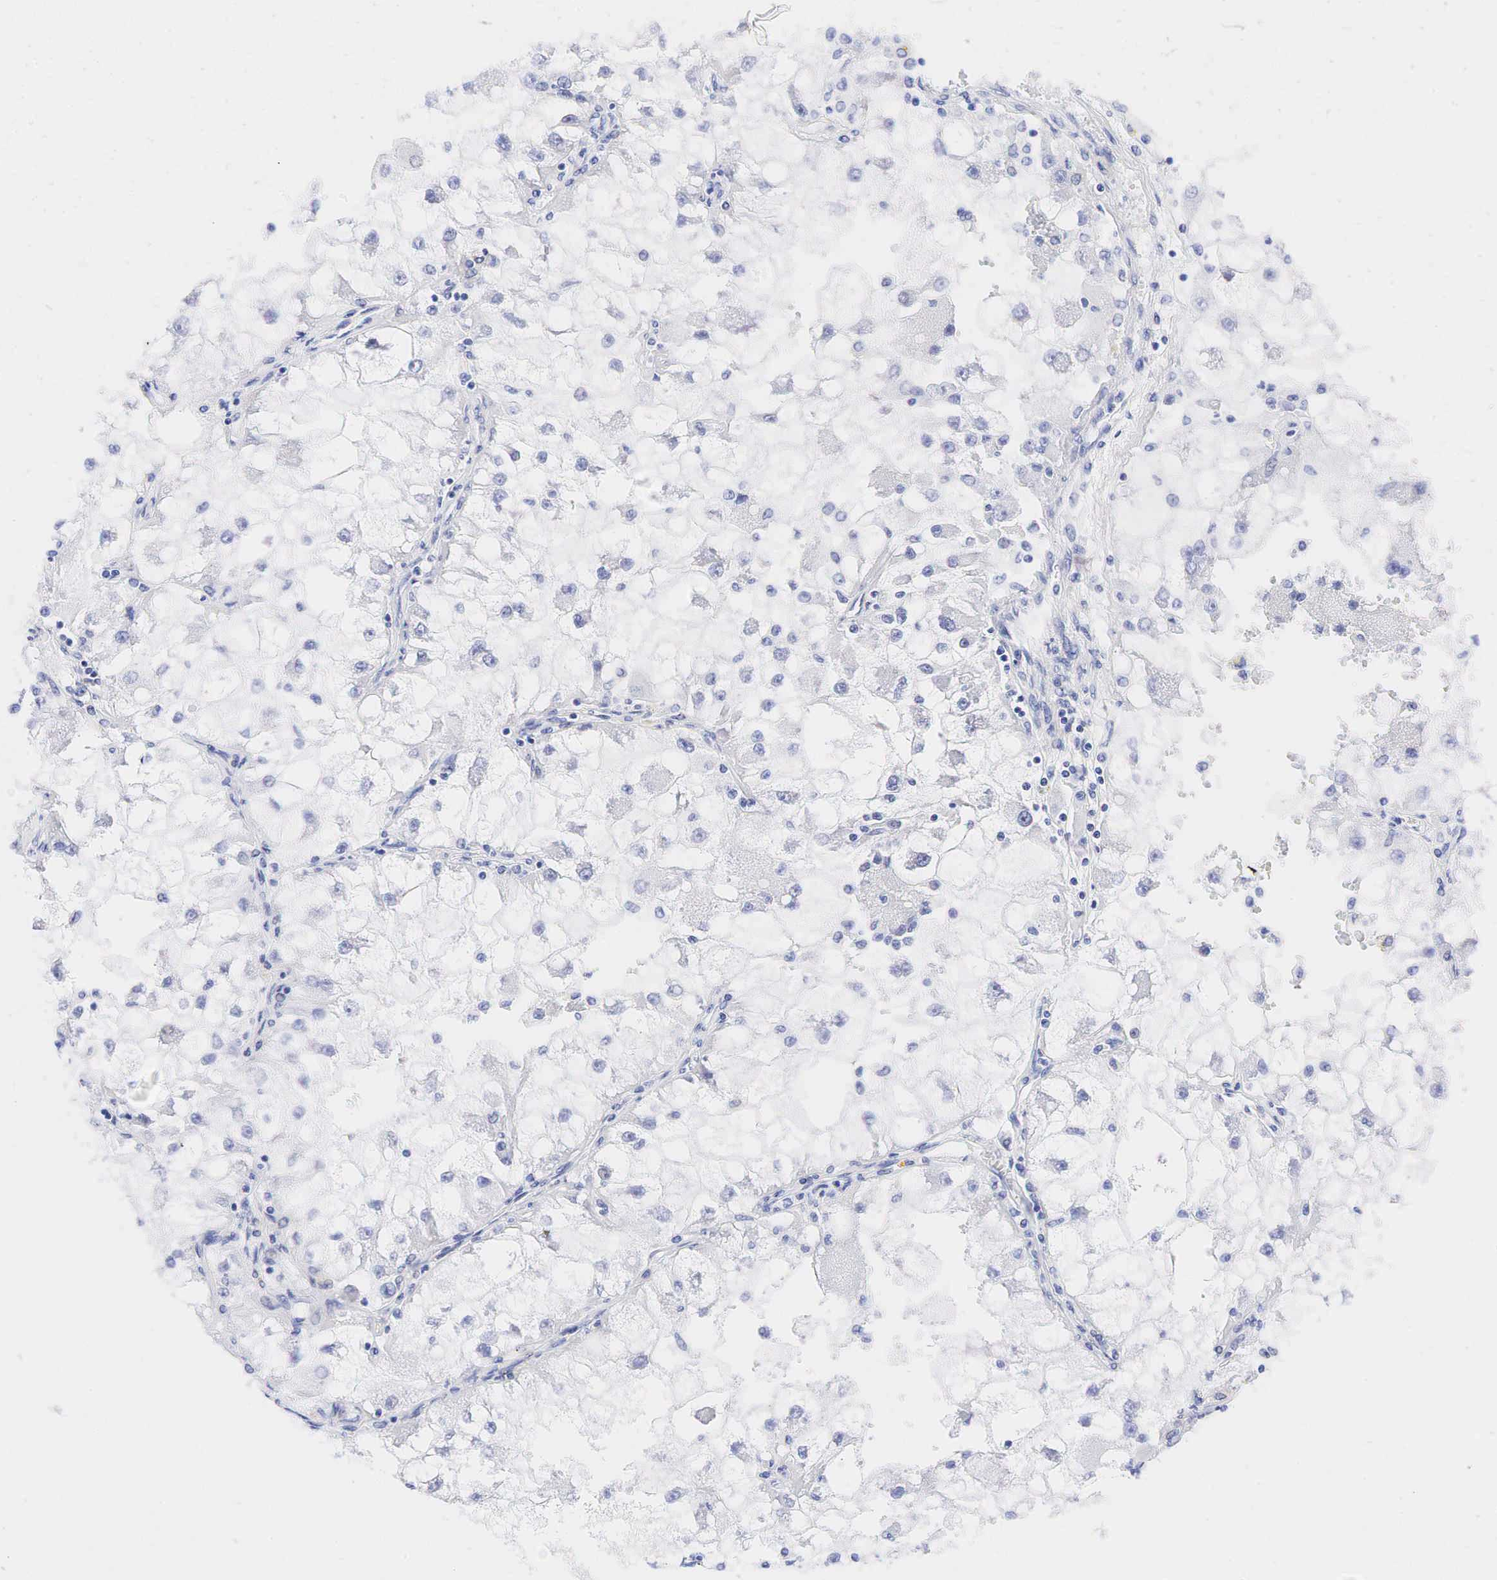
{"staining": {"intensity": "negative", "quantity": "none", "location": "none"}, "tissue": "renal cancer", "cell_type": "Tumor cells", "image_type": "cancer", "snomed": [{"axis": "morphology", "description": "Adenocarcinoma, NOS"}, {"axis": "topography", "description": "Kidney"}], "caption": "Immunohistochemistry (IHC) of human renal cancer (adenocarcinoma) reveals no expression in tumor cells. The staining is performed using DAB brown chromogen with nuclei counter-stained in using hematoxylin.", "gene": "CALD1", "patient": {"sex": "female", "age": 73}}